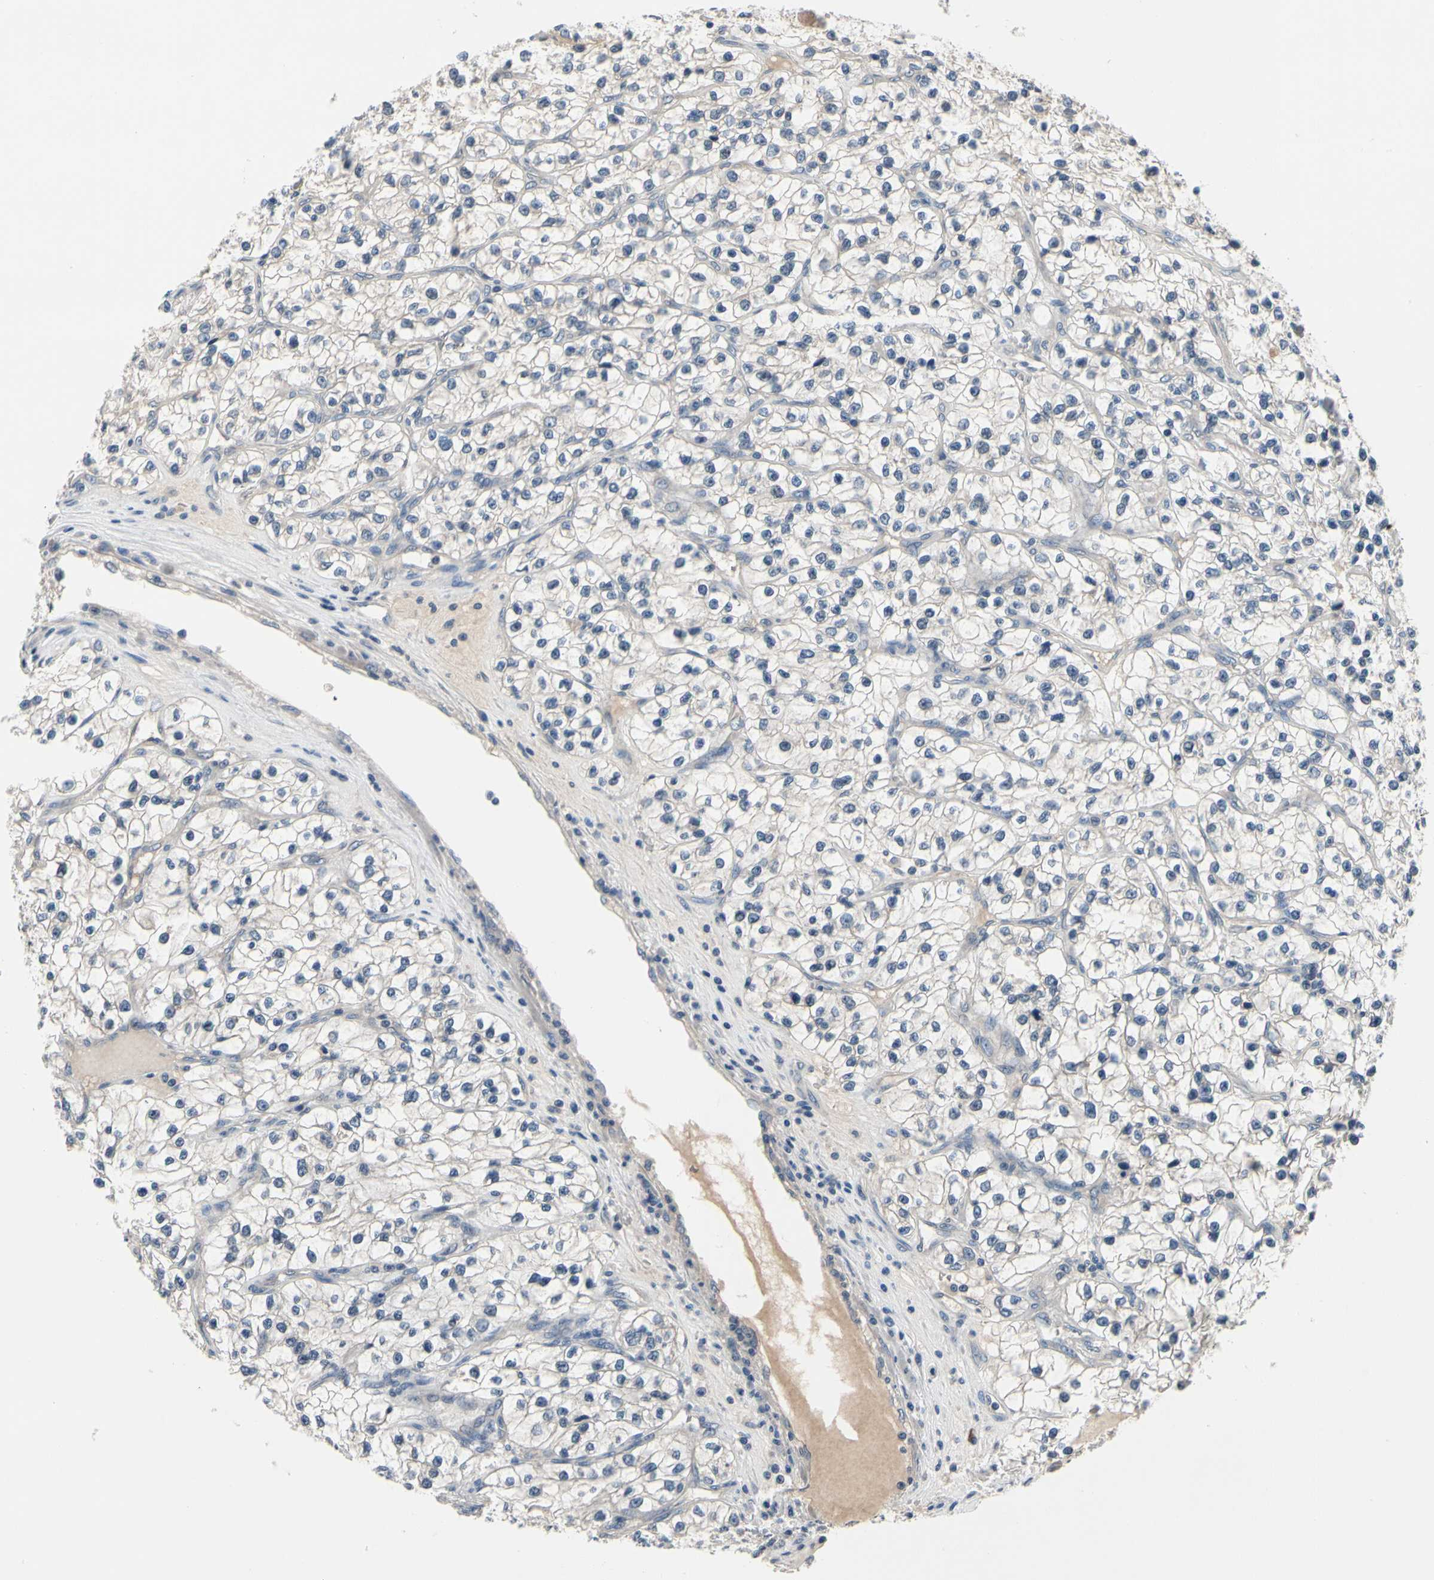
{"staining": {"intensity": "negative", "quantity": "none", "location": "none"}, "tissue": "renal cancer", "cell_type": "Tumor cells", "image_type": "cancer", "snomed": [{"axis": "morphology", "description": "Adenocarcinoma, NOS"}, {"axis": "topography", "description": "Kidney"}], "caption": "Renal cancer stained for a protein using immunohistochemistry (IHC) displays no positivity tumor cells.", "gene": "SELENOK", "patient": {"sex": "female", "age": 57}}